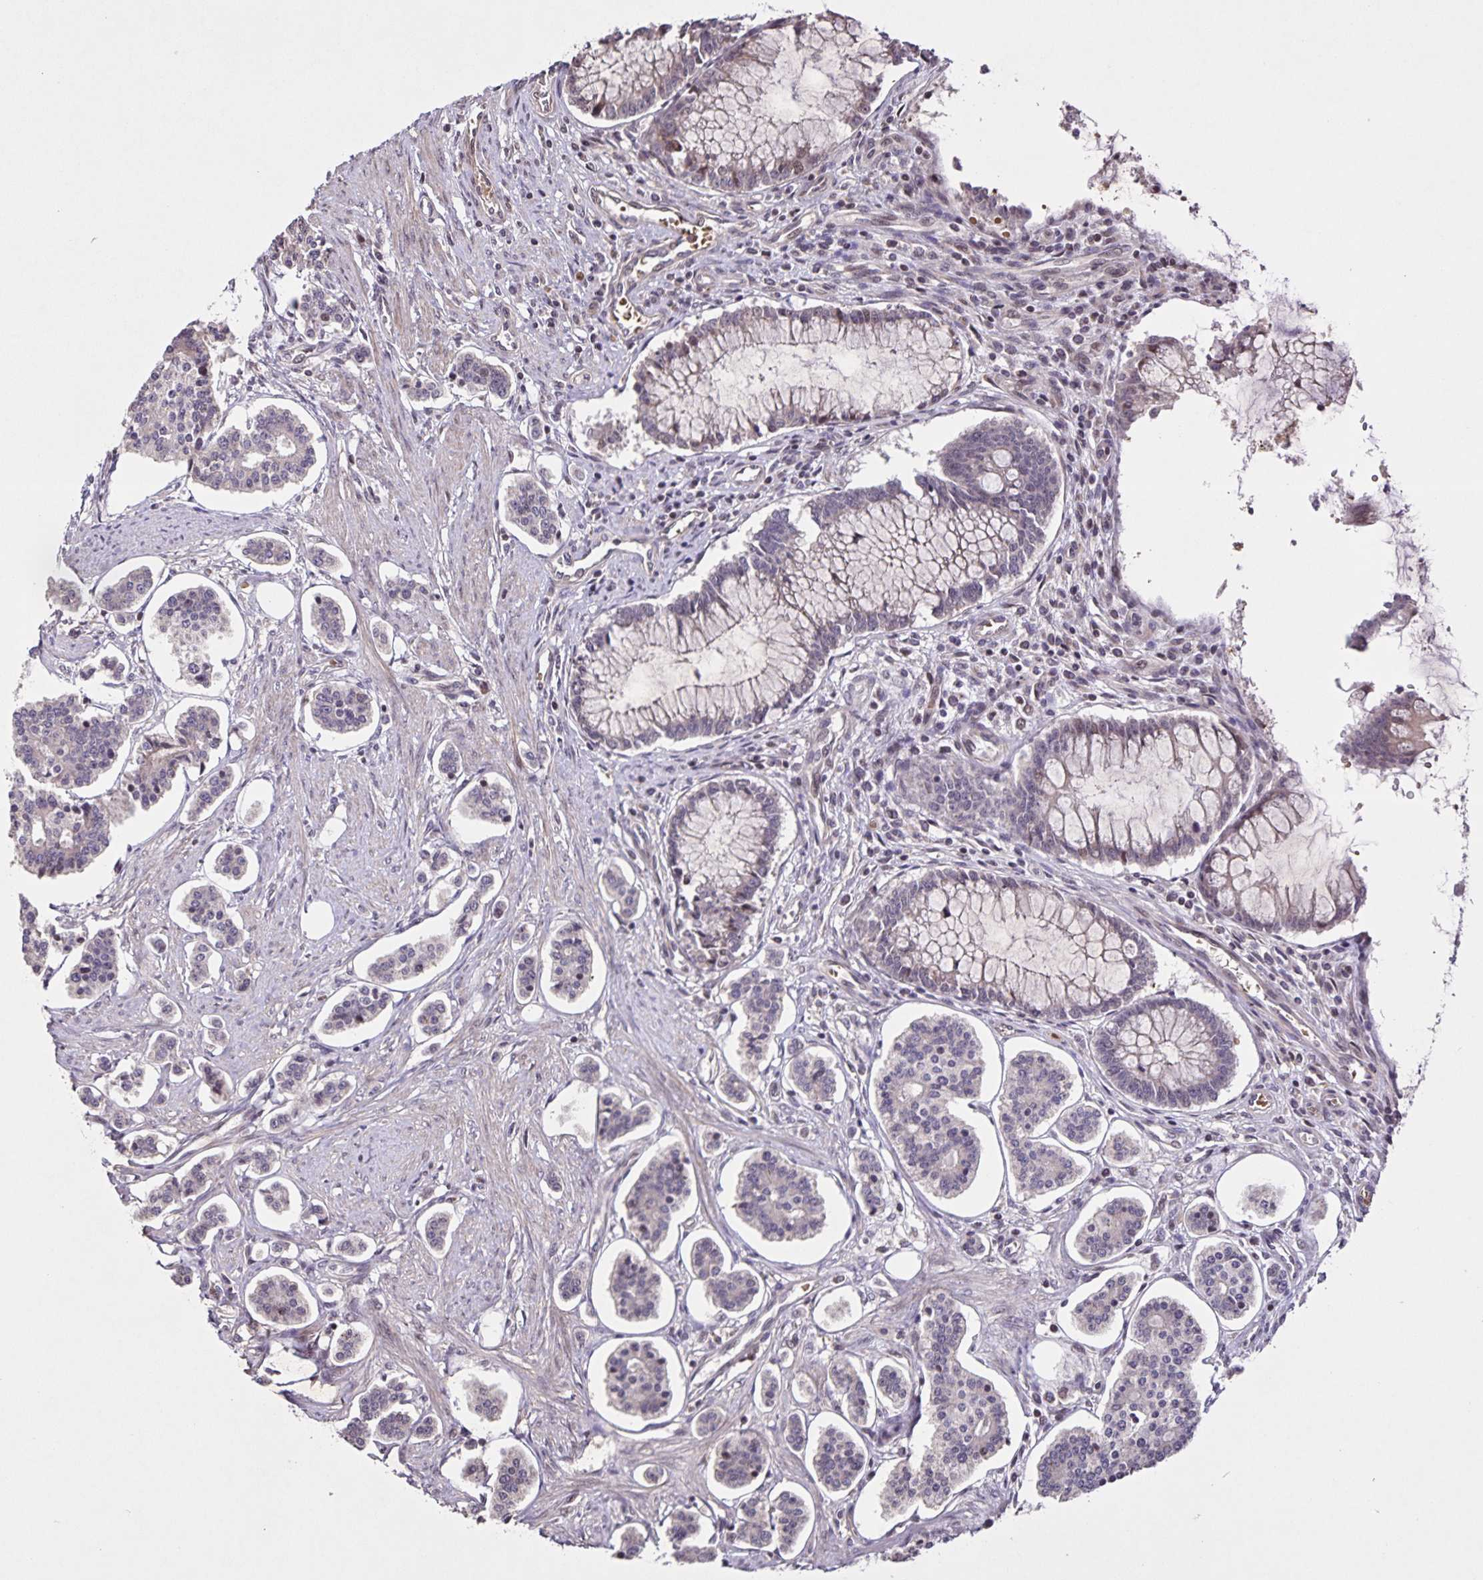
{"staining": {"intensity": "negative", "quantity": "none", "location": "none"}, "tissue": "carcinoid", "cell_type": "Tumor cells", "image_type": "cancer", "snomed": [{"axis": "morphology", "description": "Carcinoid, malignant, NOS"}, {"axis": "topography", "description": "Small intestine"}], "caption": "The histopathology image reveals no significant staining in tumor cells of carcinoid.", "gene": "GDF2", "patient": {"sex": "female", "age": 65}}